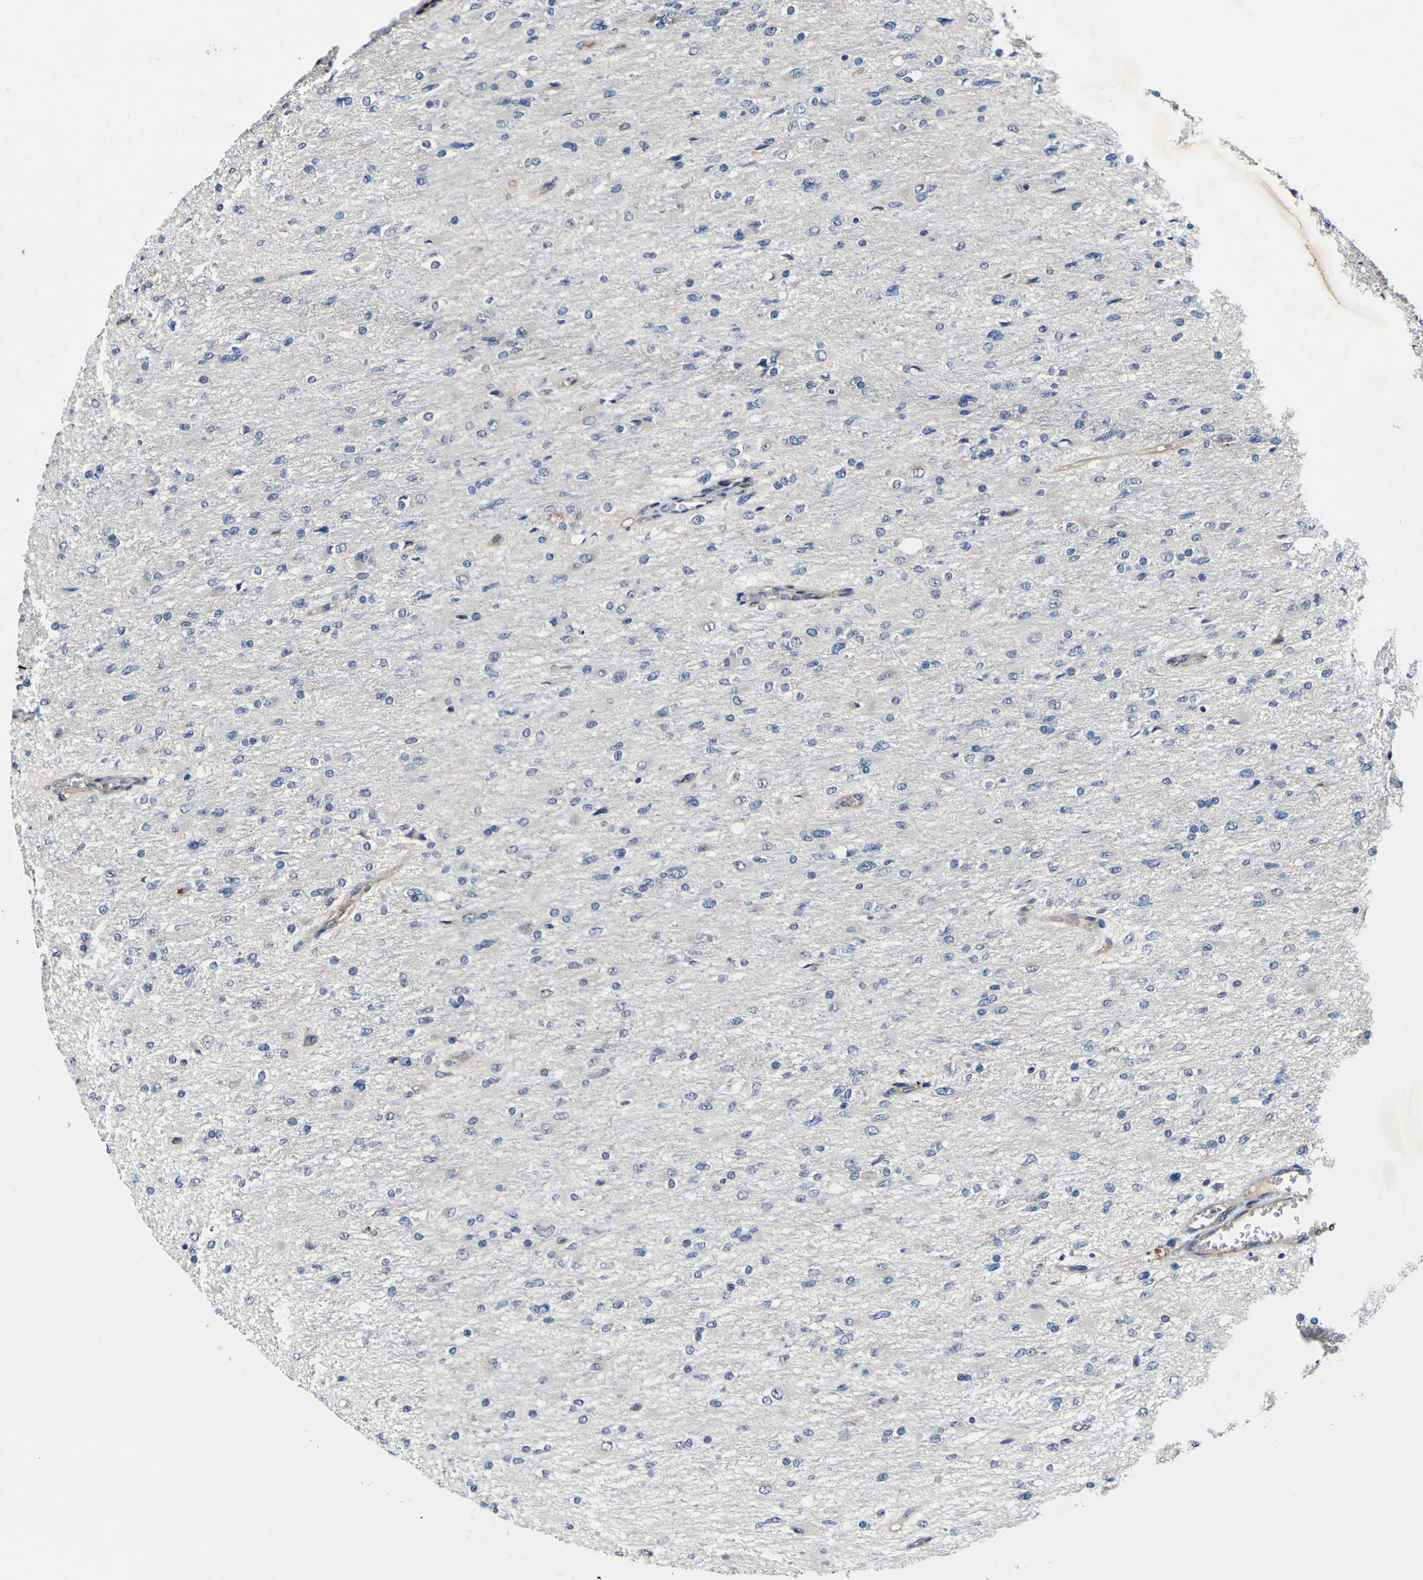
{"staining": {"intensity": "negative", "quantity": "none", "location": "none"}, "tissue": "glioma", "cell_type": "Tumor cells", "image_type": "cancer", "snomed": [{"axis": "morphology", "description": "Glioma, malignant, High grade"}, {"axis": "topography", "description": "Cerebral cortex"}], "caption": "DAB immunohistochemical staining of human glioma displays no significant staining in tumor cells.", "gene": "CCL2", "patient": {"sex": "female", "age": 36}}